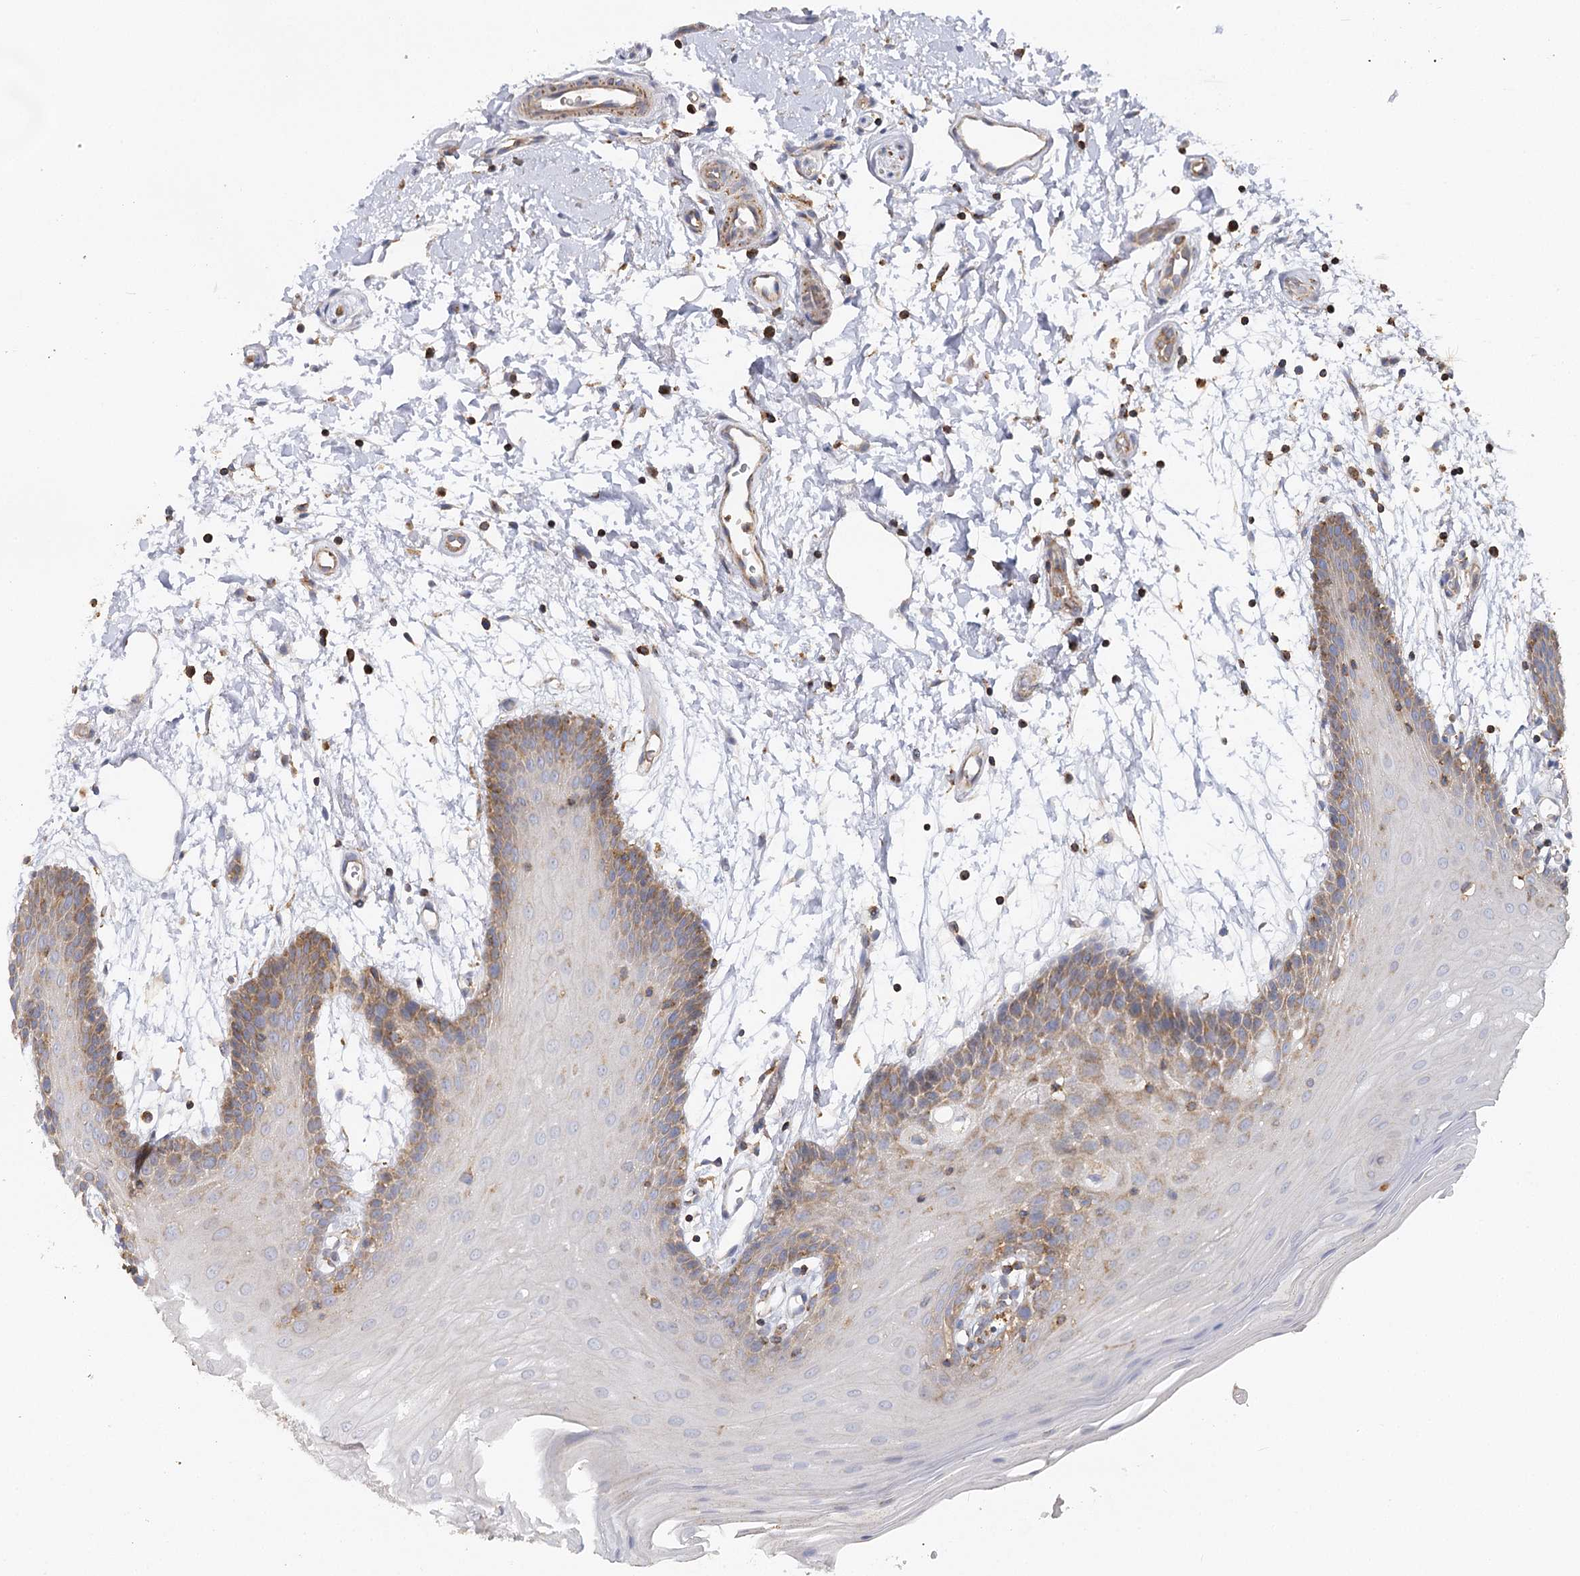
{"staining": {"intensity": "moderate", "quantity": "<25%", "location": "cytoplasmic/membranous"}, "tissue": "oral mucosa", "cell_type": "Squamous epithelial cells", "image_type": "normal", "snomed": [{"axis": "morphology", "description": "Normal tissue, NOS"}, {"axis": "topography", "description": "Skeletal muscle"}, {"axis": "topography", "description": "Oral tissue"}, {"axis": "topography", "description": "Salivary gland"}, {"axis": "topography", "description": "Peripheral nerve tissue"}], "caption": "The immunohistochemical stain labels moderate cytoplasmic/membranous expression in squamous epithelial cells of benign oral mucosa. Nuclei are stained in blue.", "gene": "SEC24B", "patient": {"sex": "male", "age": 54}}